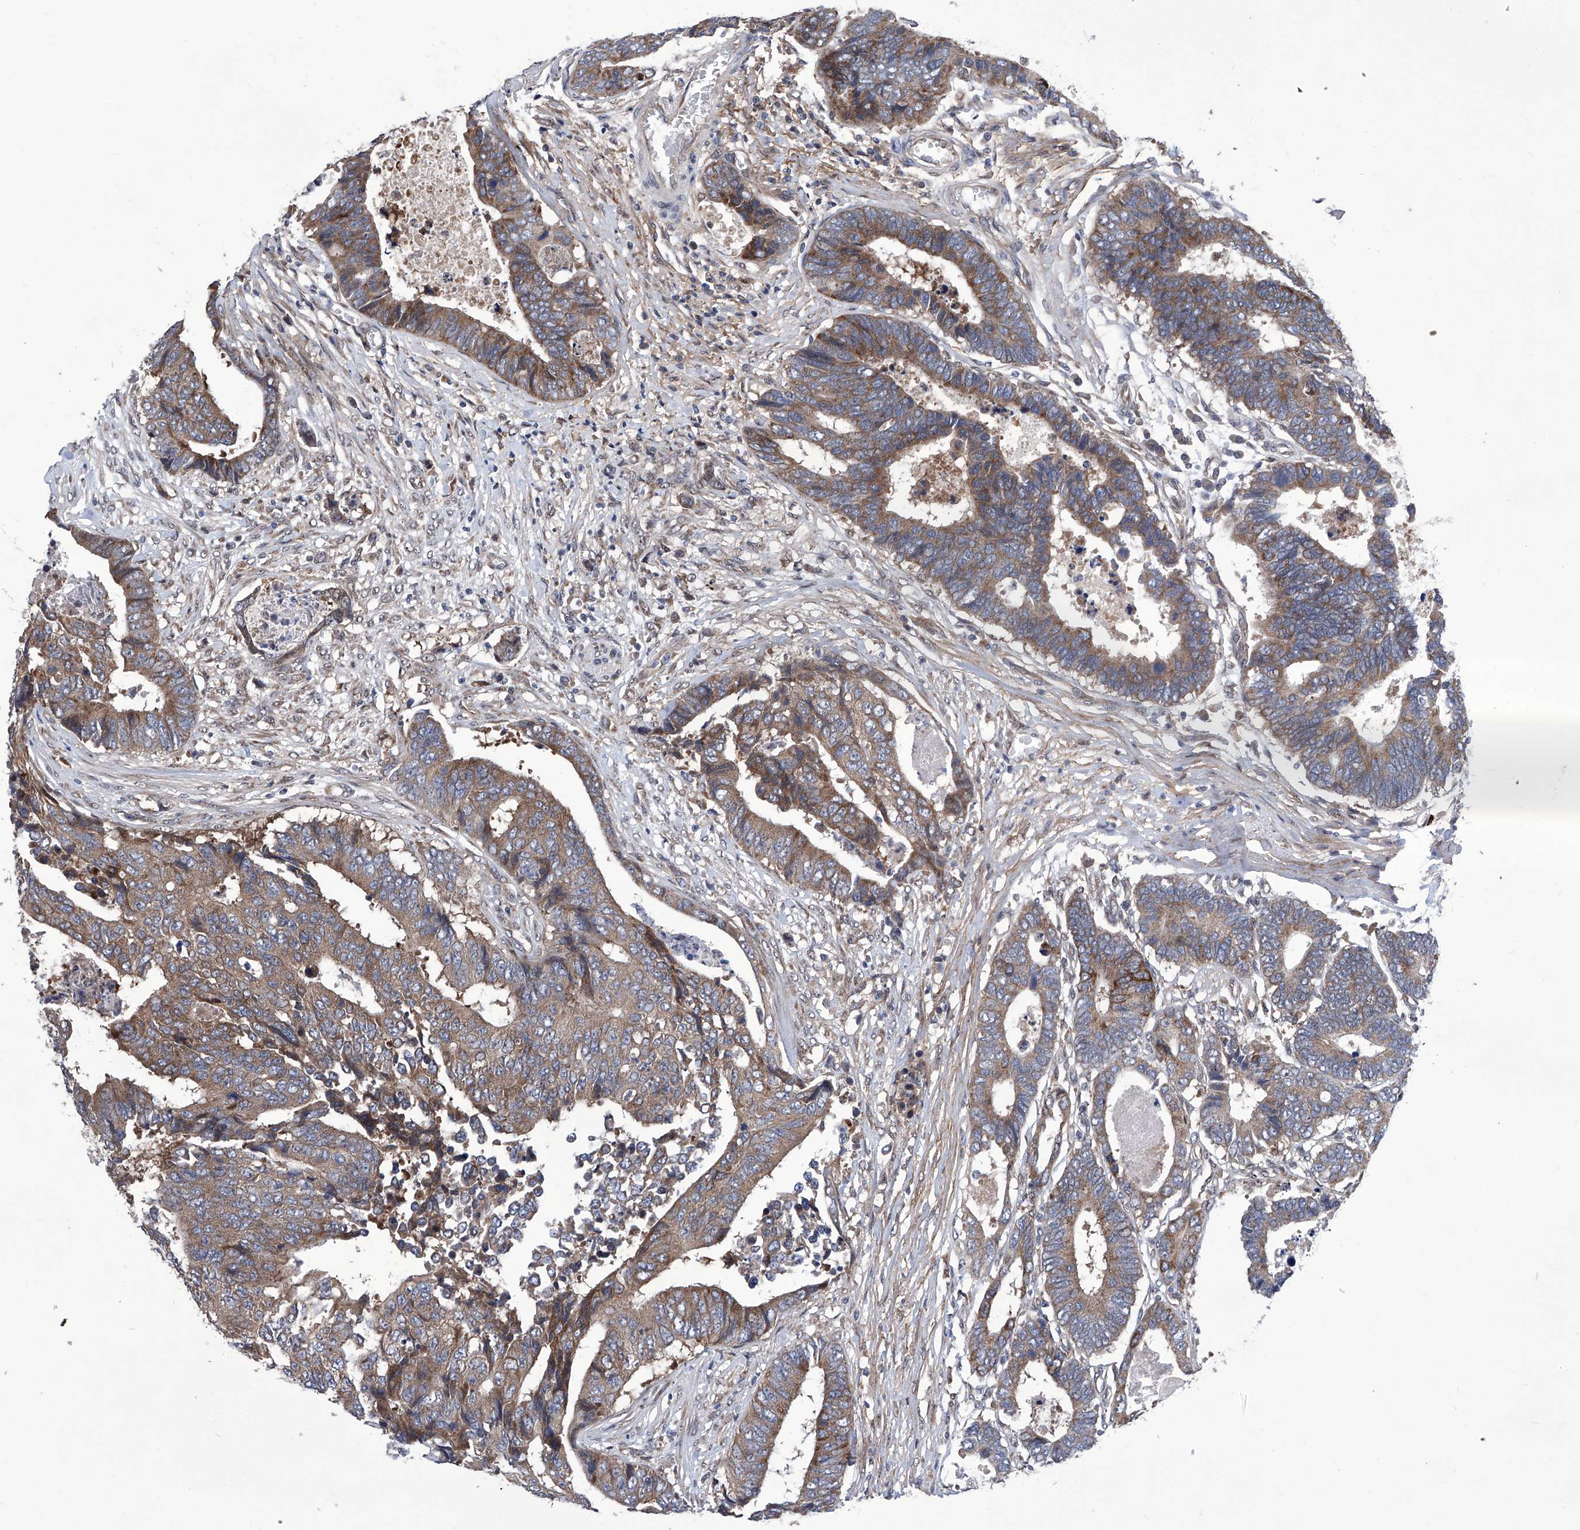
{"staining": {"intensity": "moderate", "quantity": ">75%", "location": "cytoplasmic/membranous"}, "tissue": "colorectal cancer", "cell_type": "Tumor cells", "image_type": "cancer", "snomed": [{"axis": "morphology", "description": "Adenocarcinoma, NOS"}, {"axis": "topography", "description": "Rectum"}], "caption": "Immunohistochemistry (IHC) micrograph of human adenocarcinoma (colorectal) stained for a protein (brown), which shows medium levels of moderate cytoplasmic/membranous positivity in approximately >75% of tumor cells.", "gene": "KTI12", "patient": {"sex": "male", "age": 84}}